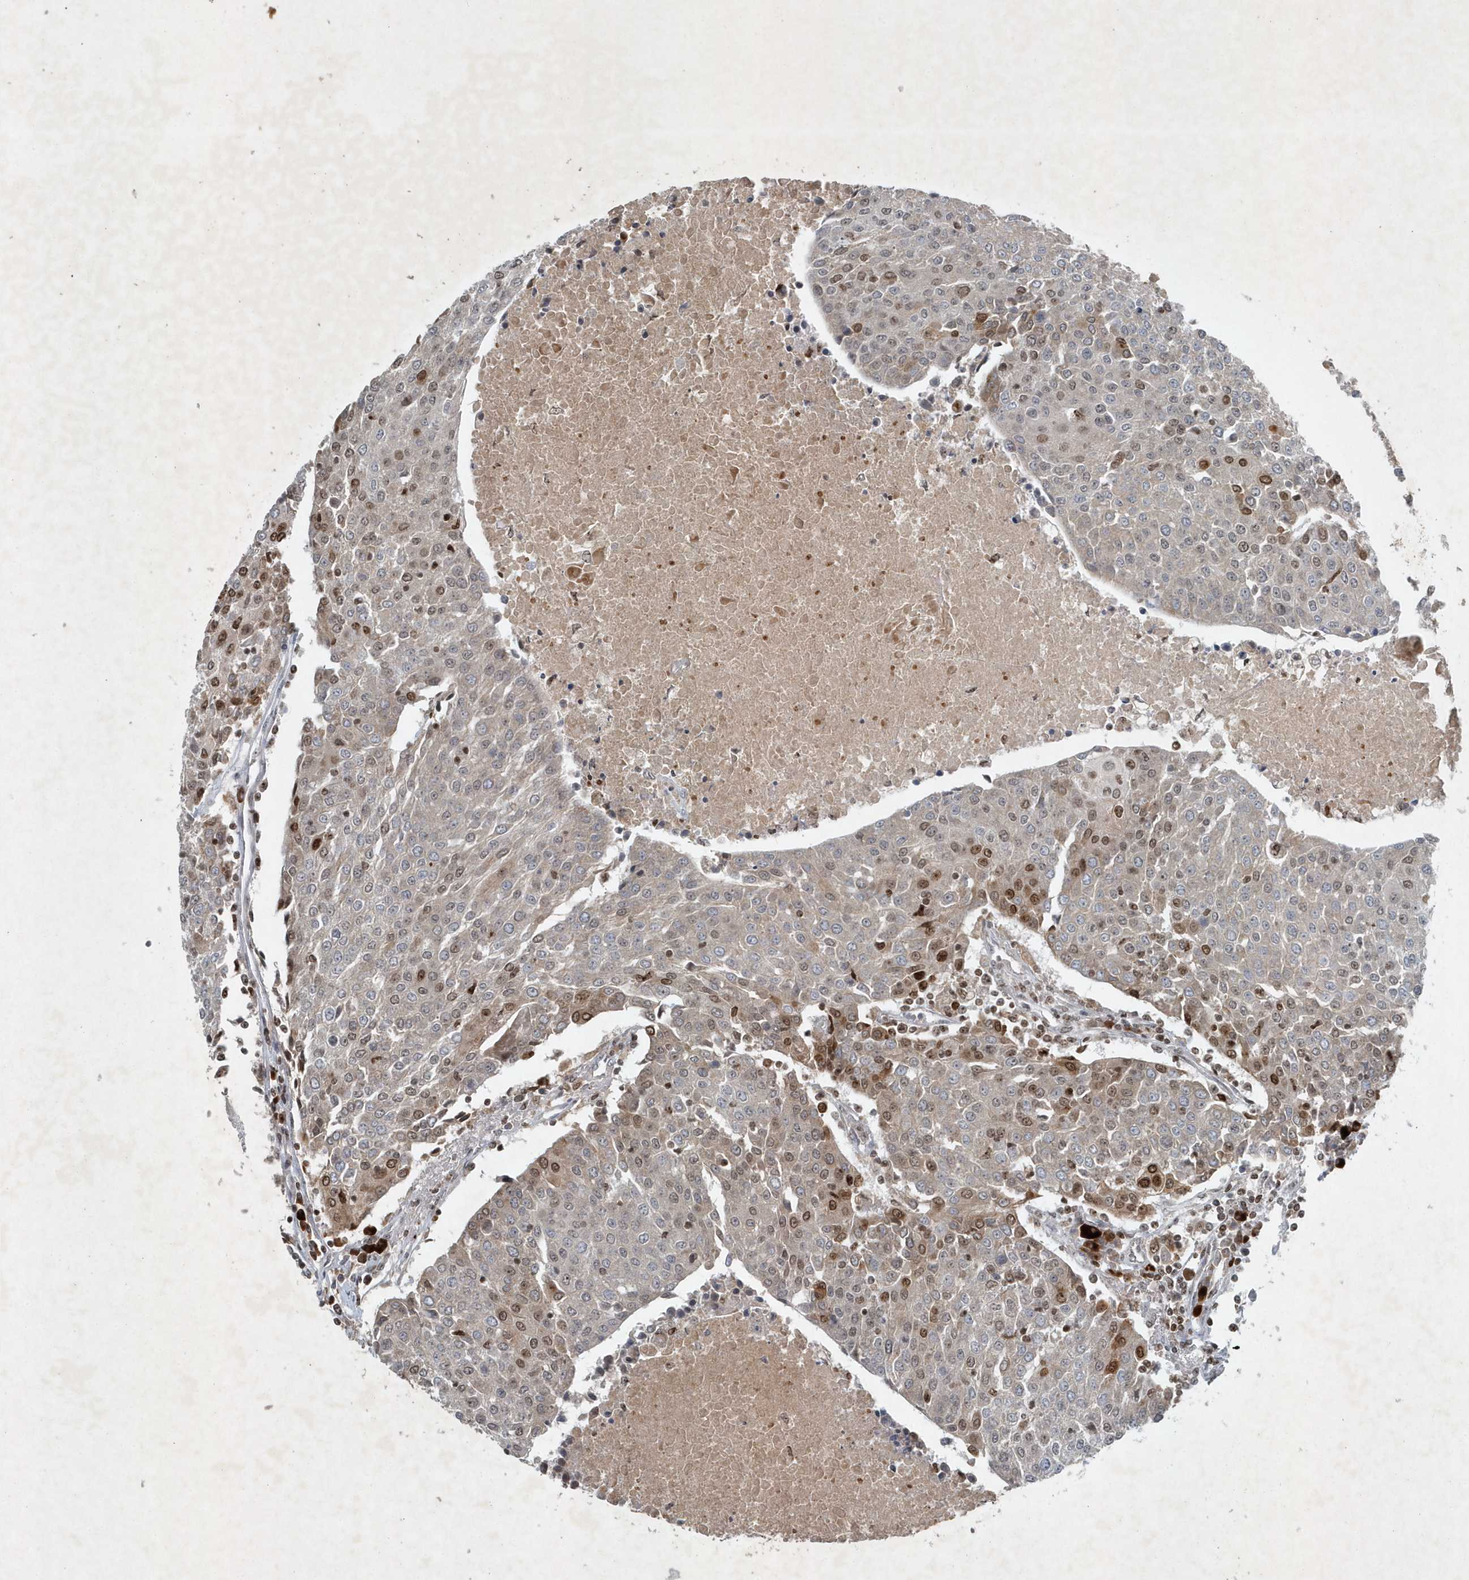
{"staining": {"intensity": "moderate", "quantity": "<25%", "location": "nuclear"}, "tissue": "urothelial cancer", "cell_type": "Tumor cells", "image_type": "cancer", "snomed": [{"axis": "morphology", "description": "Urothelial carcinoma, High grade"}, {"axis": "topography", "description": "Urinary bladder"}], "caption": "Urothelial cancer stained for a protein (brown) reveals moderate nuclear positive expression in about <25% of tumor cells.", "gene": "QTRT2", "patient": {"sex": "female", "age": 85}}